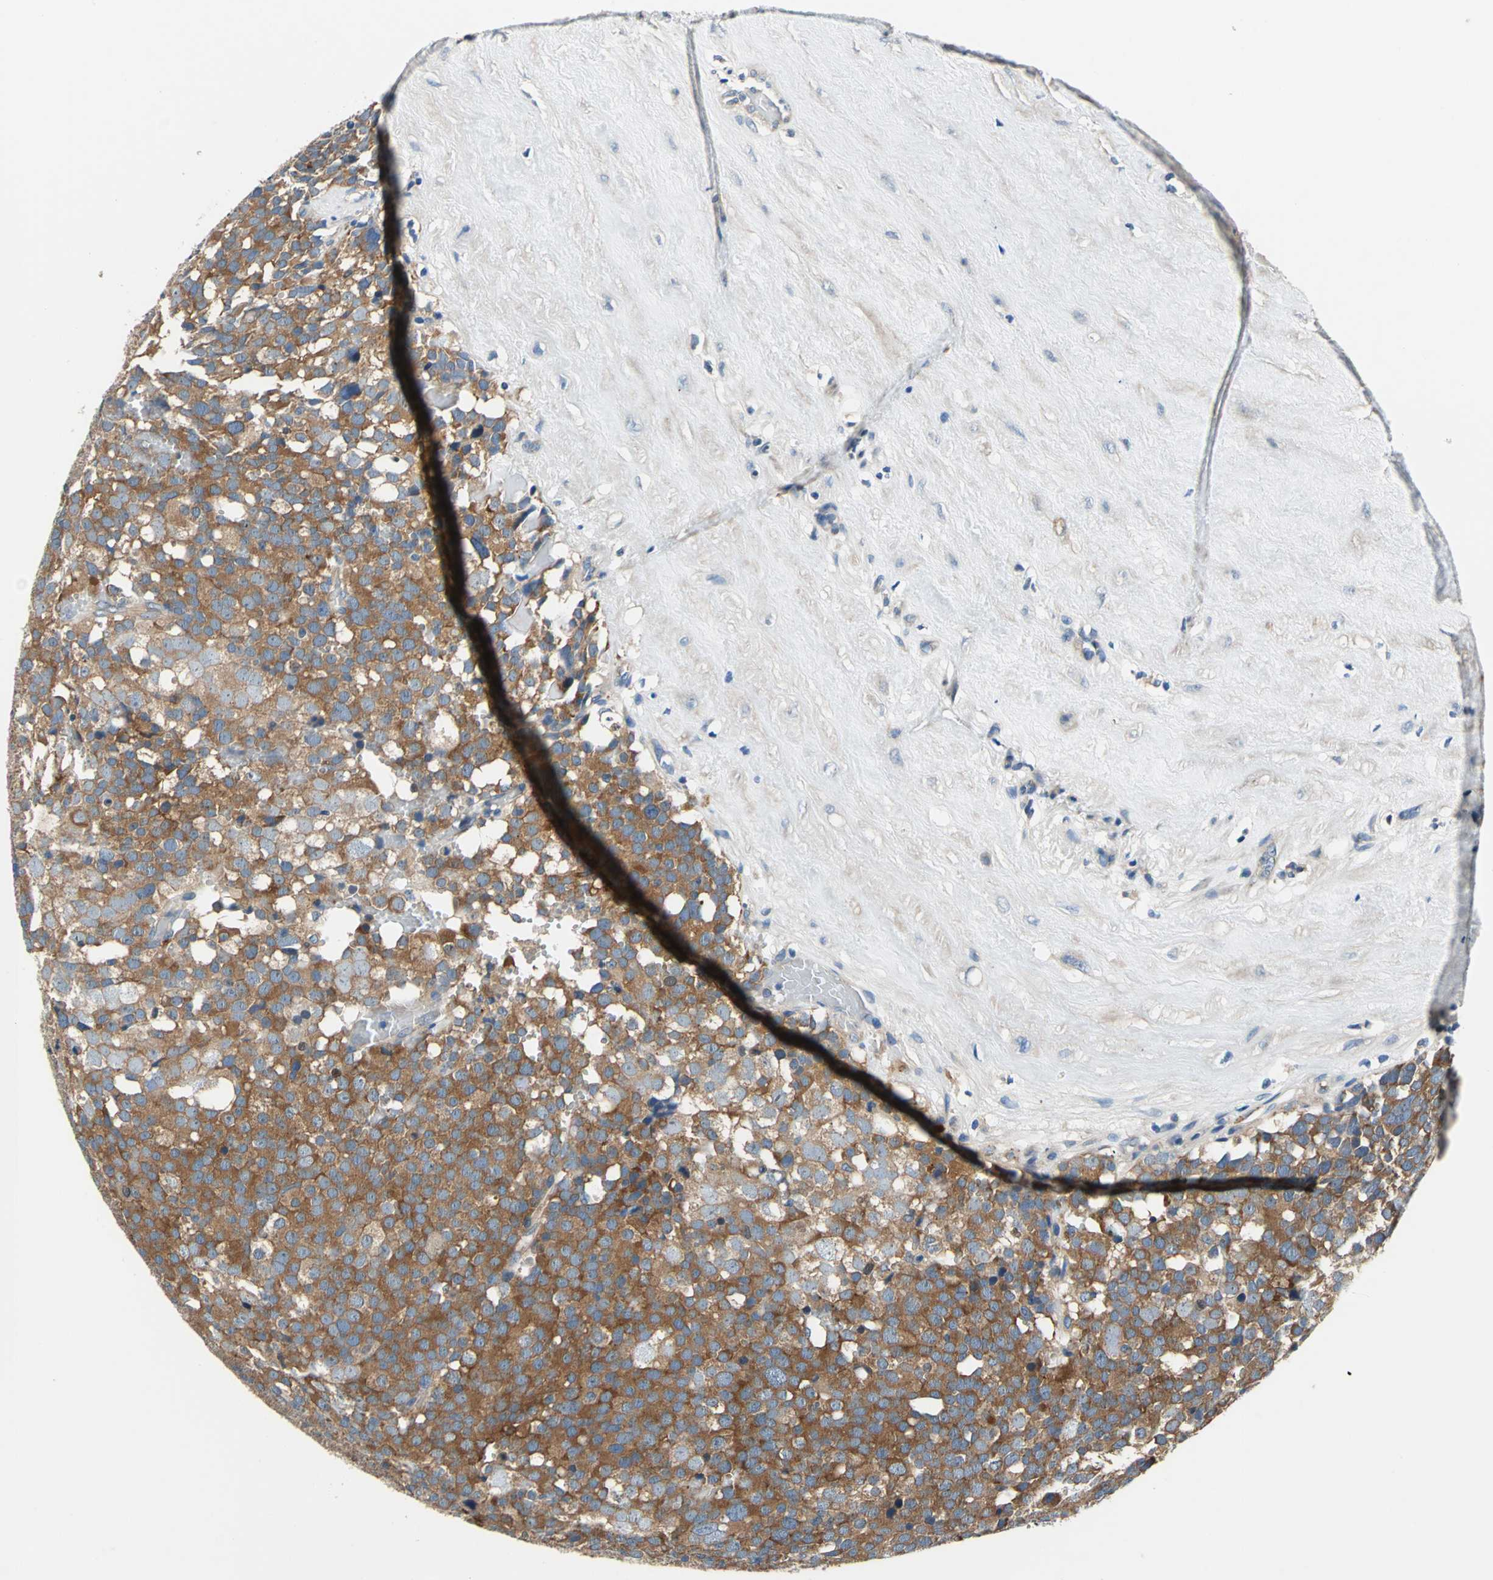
{"staining": {"intensity": "moderate", "quantity": ">75%", "location": "cytoplasmic/membranous"}, "tissue": "testis cancer", "cell_type": "Tumor cells", "image_type": "cancer", "snomed": [{"axis": "morphology", "description": "Seminoma, NOS"}, {"axis": "topography", "description": "Testis"}], "caption": "A brown stain shows moderate cytoplasmic/membranous positivity of a protein in human testis cancer tumor cells. (IHC, brightfield microscopy, high magnification).", "gene": "DDX3Y", "patient": {"sex": "male", "age": 71}}